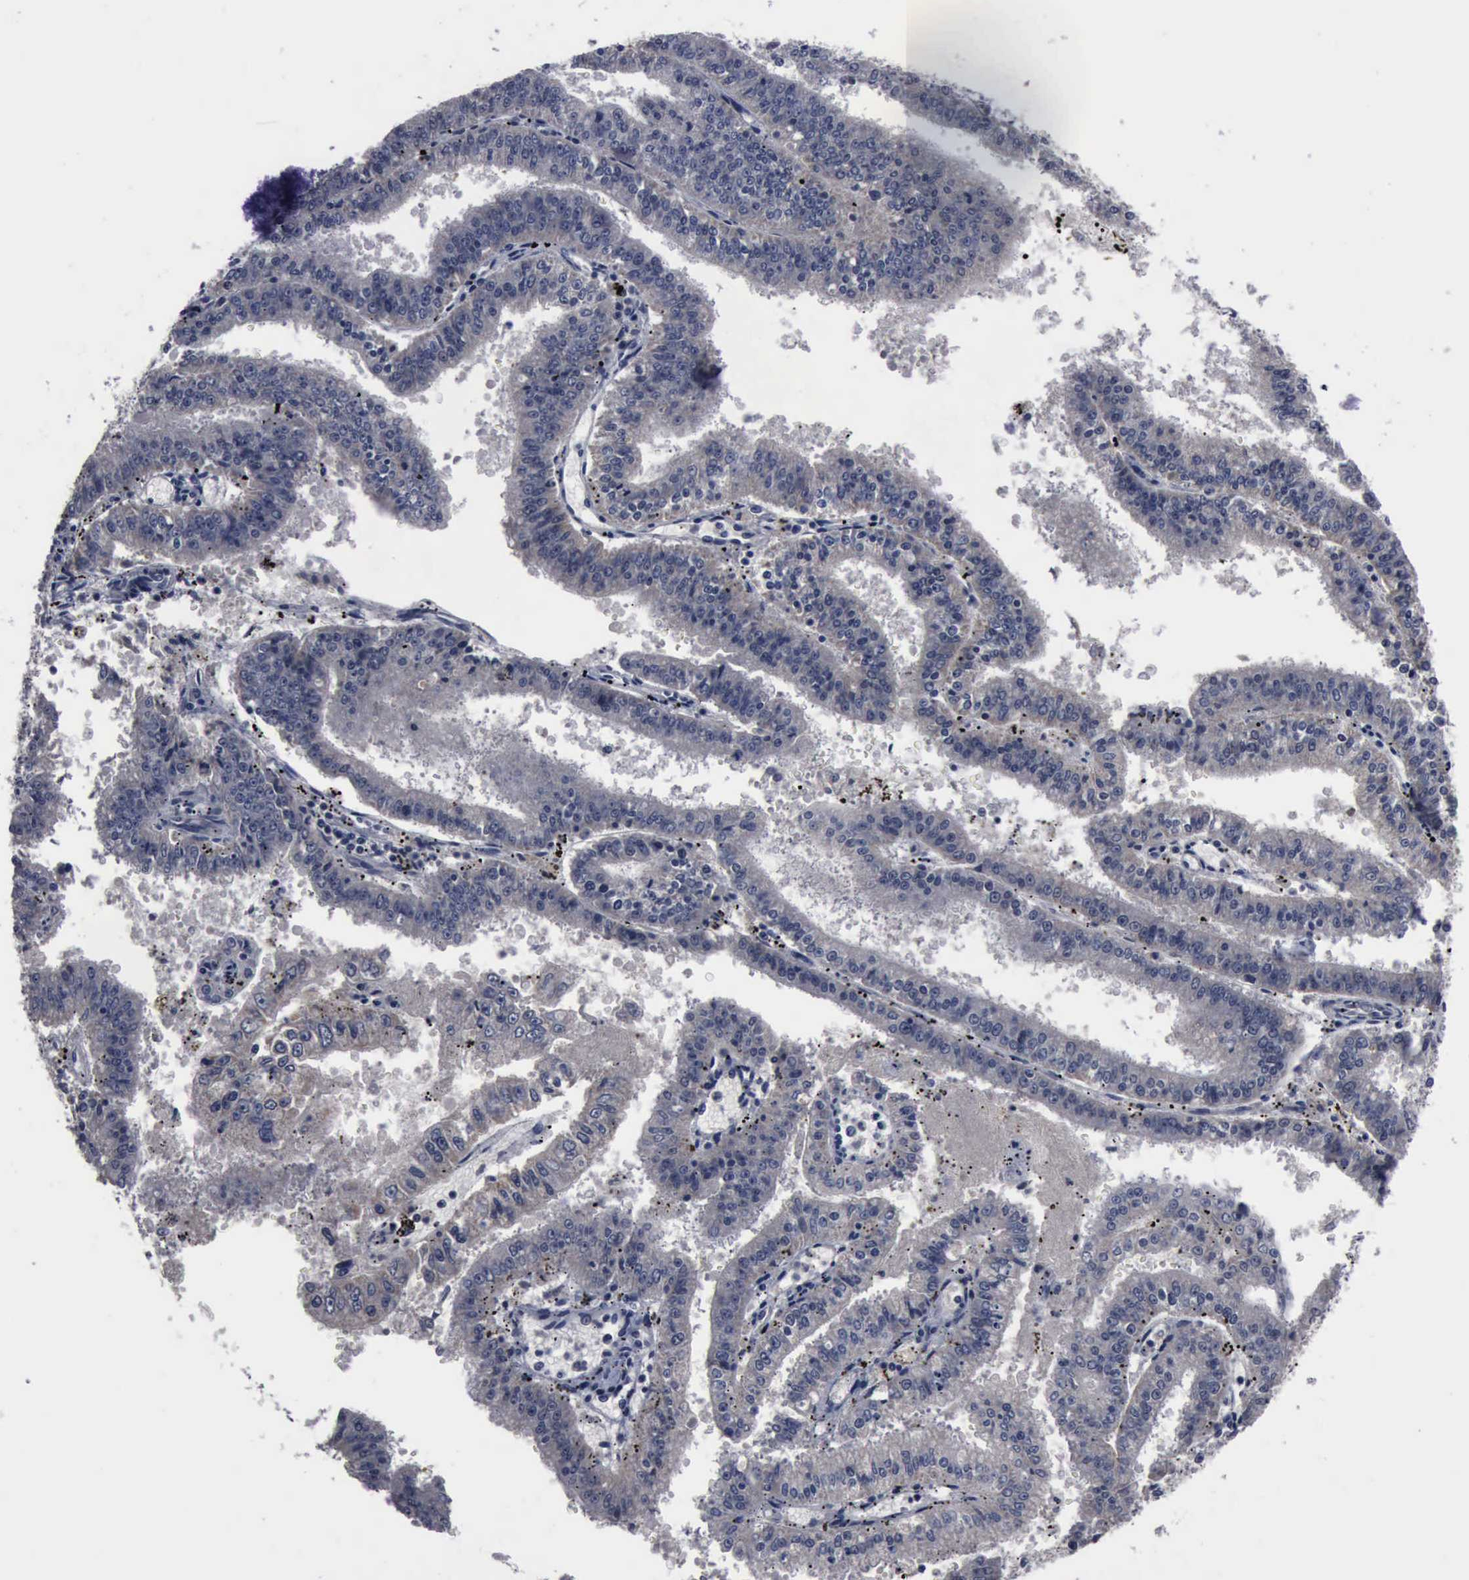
{"staining": {"intensity": "negative", "quantity": "none", "location": "none"}, "tissue": "endometrial cancer", "cell_type": "Tumor cells", "image_type": "cancer", "snomed": [{"axis": "morphology", "description": "Adenocarcinoma, NOS"}, {"axis": "topography", "description": "Endometrium"}], "caption": "High magnification brightfield microscopy of endometrial adenocarcinoma stained with DAB (brown) and counterstained with hematoxylin (blue): tumor cells show no significant staining.", "gene": "MYO18B", "patient": {"sex": "female", "age": 66}}